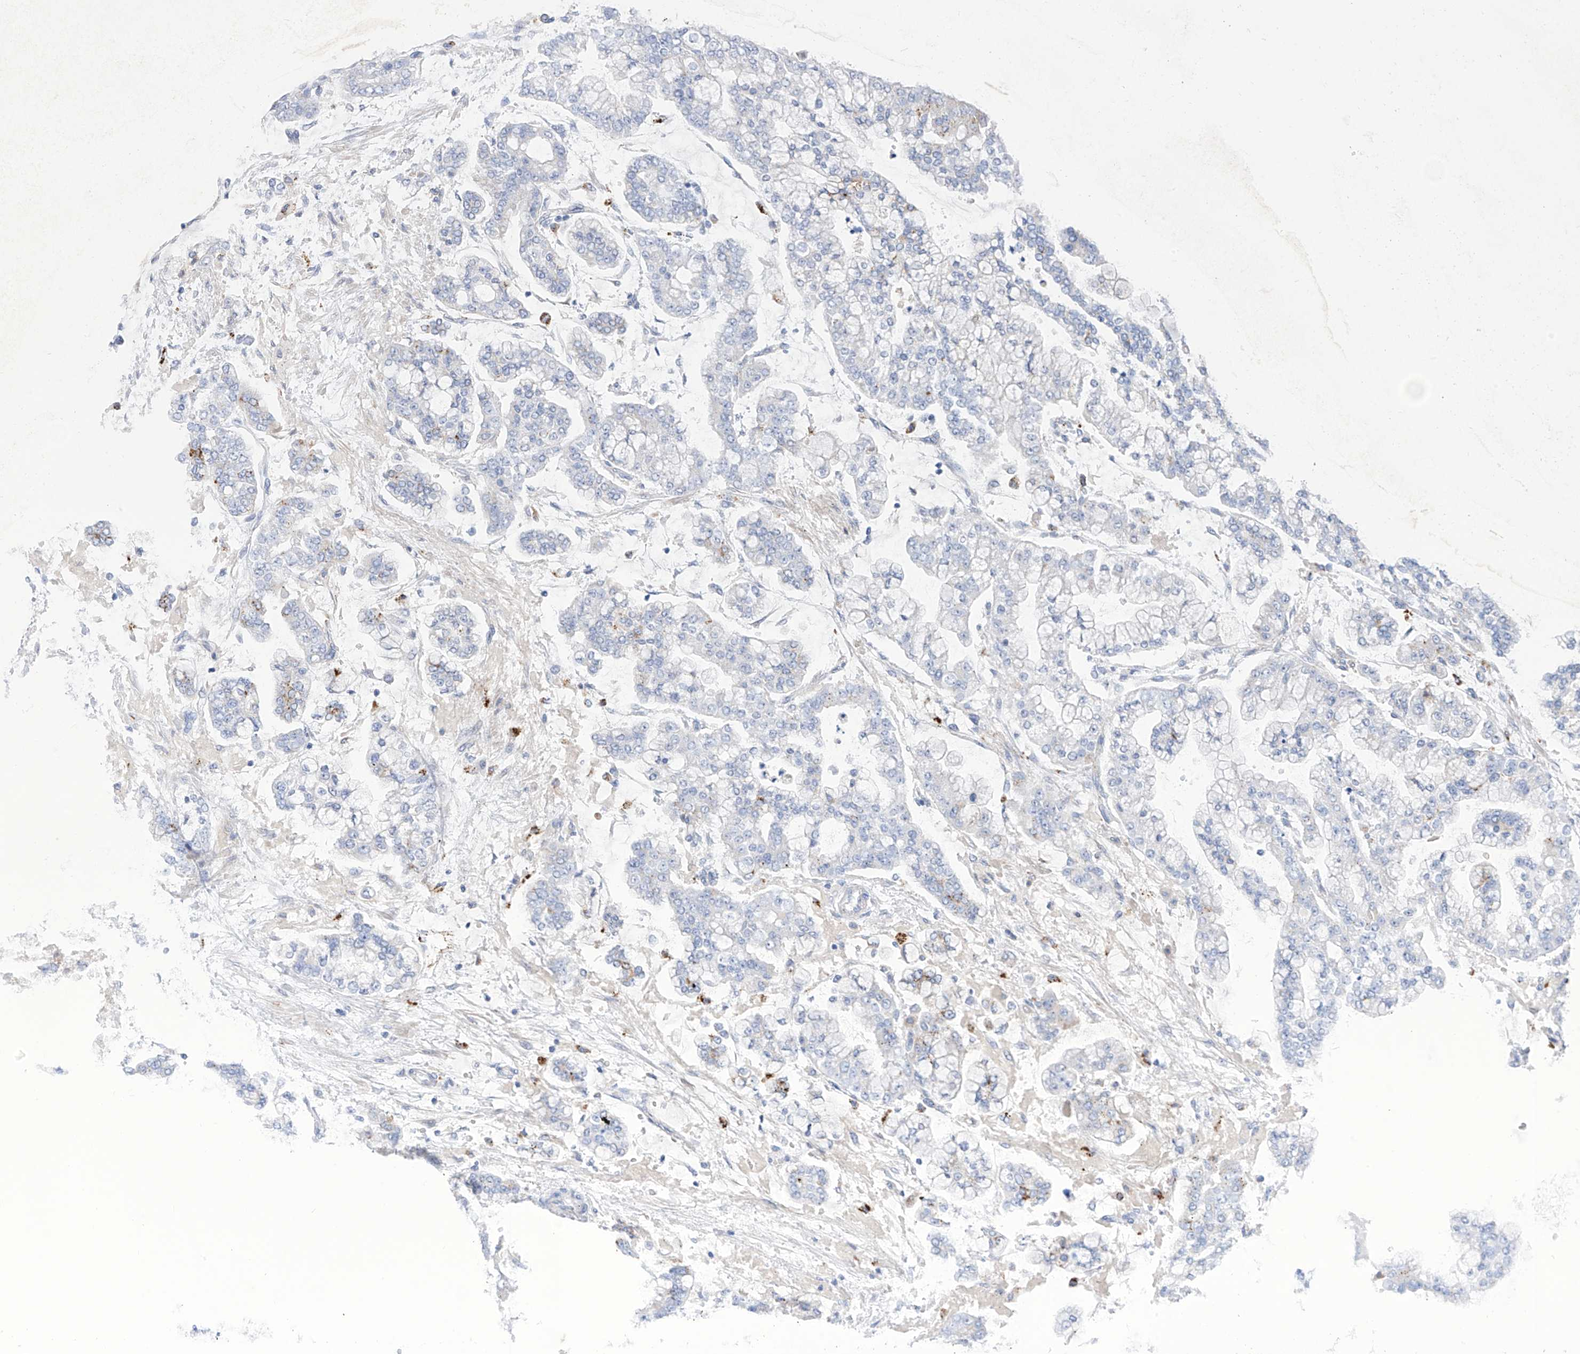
{"staining": {"intensity": "negative", "quantity": "none", "location": "none"}, "tissue": "stomach cancer", "cell_type": "Tumor cells", "image_type": "cancer", "snomed": [{"axis": "morphology", "description": "Normal tissue, NOS"}, {"axis": "morphology", "description": "Adenocarcinoma, NOS"}, {"axis": "topography", "description": "Stomach, upper"}, {"axis": "topography", "description": "Stomach"}], "caption": "An IHC image of stomach cancer (adenocarcinoma) is shown. There is no staining in tumor cells of stomach cancer (adenocarcinoma). Brightfield microscopy of immunohistochemistry stained with DAB (3,3'-diaminobenzidine) (brown) and hematoxylin (blue), captured at high magnification.", "gene": "PSPH", "patient": {"sex": "male", "age": 76}}